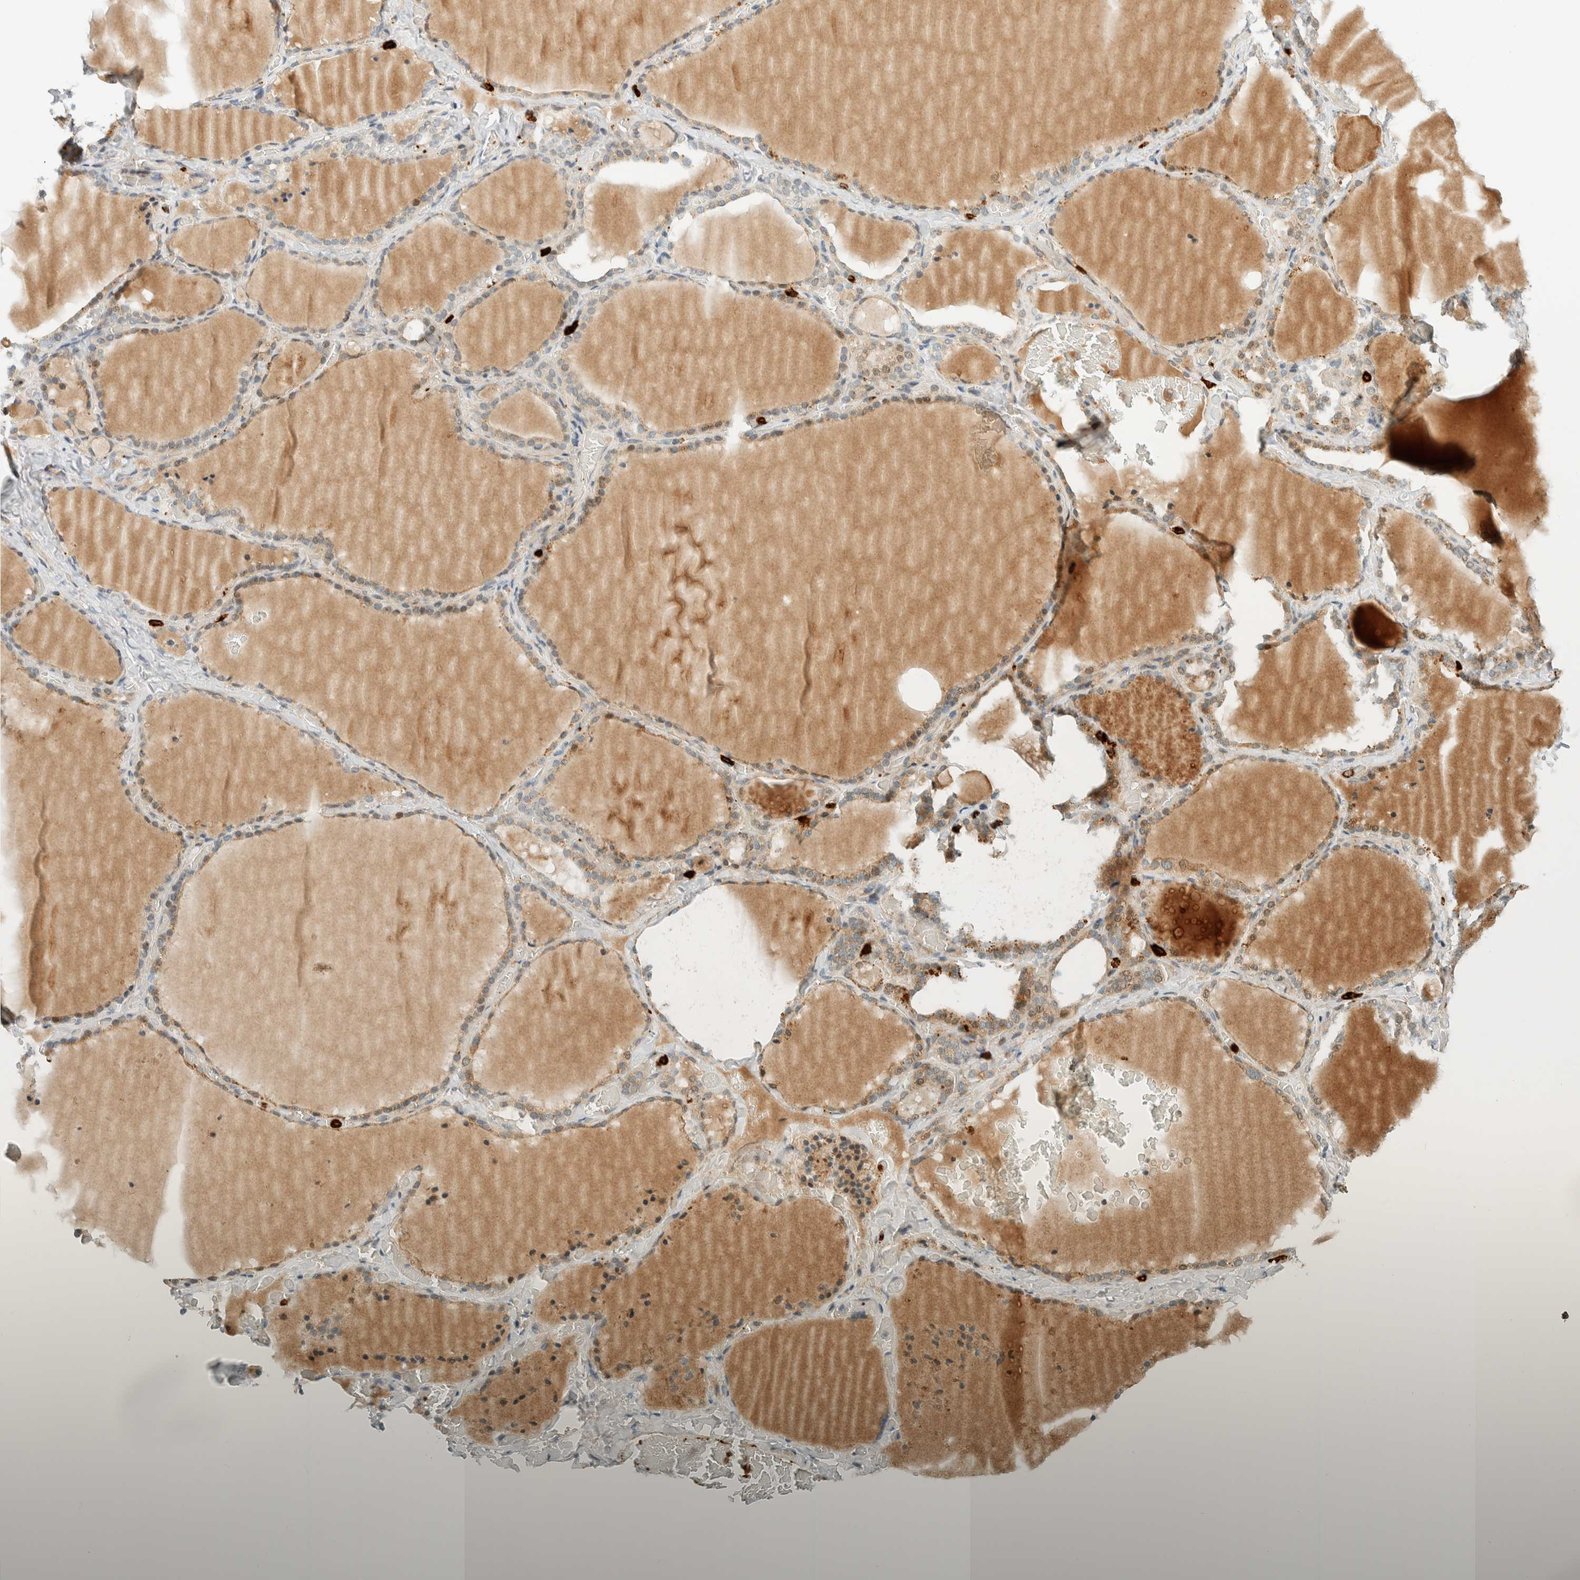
{"staining": {"intensity": "weak", "quantity": "25%-75%", "location": "cytoplasmic/membranous"}, "tissue": "thyroid gland", "cell_type": "Glandular cells", "image_type": "normal", "snomed": [{"axis": "morphology", "description": "Normal tissue, NOS"}, {"axis": "topography", "description": "Thyroid gland"}], "caption": "Immunohistochemistry of unremarkable thyroid gland exhibits low levels of weak cytoplasmic/membranous expression in about 25%-75% of glandular cells. (IHC, brightfield microscopy, high magnification).", "gene": "CCDC171", "patient": {"sex": "female", "age": 22}}